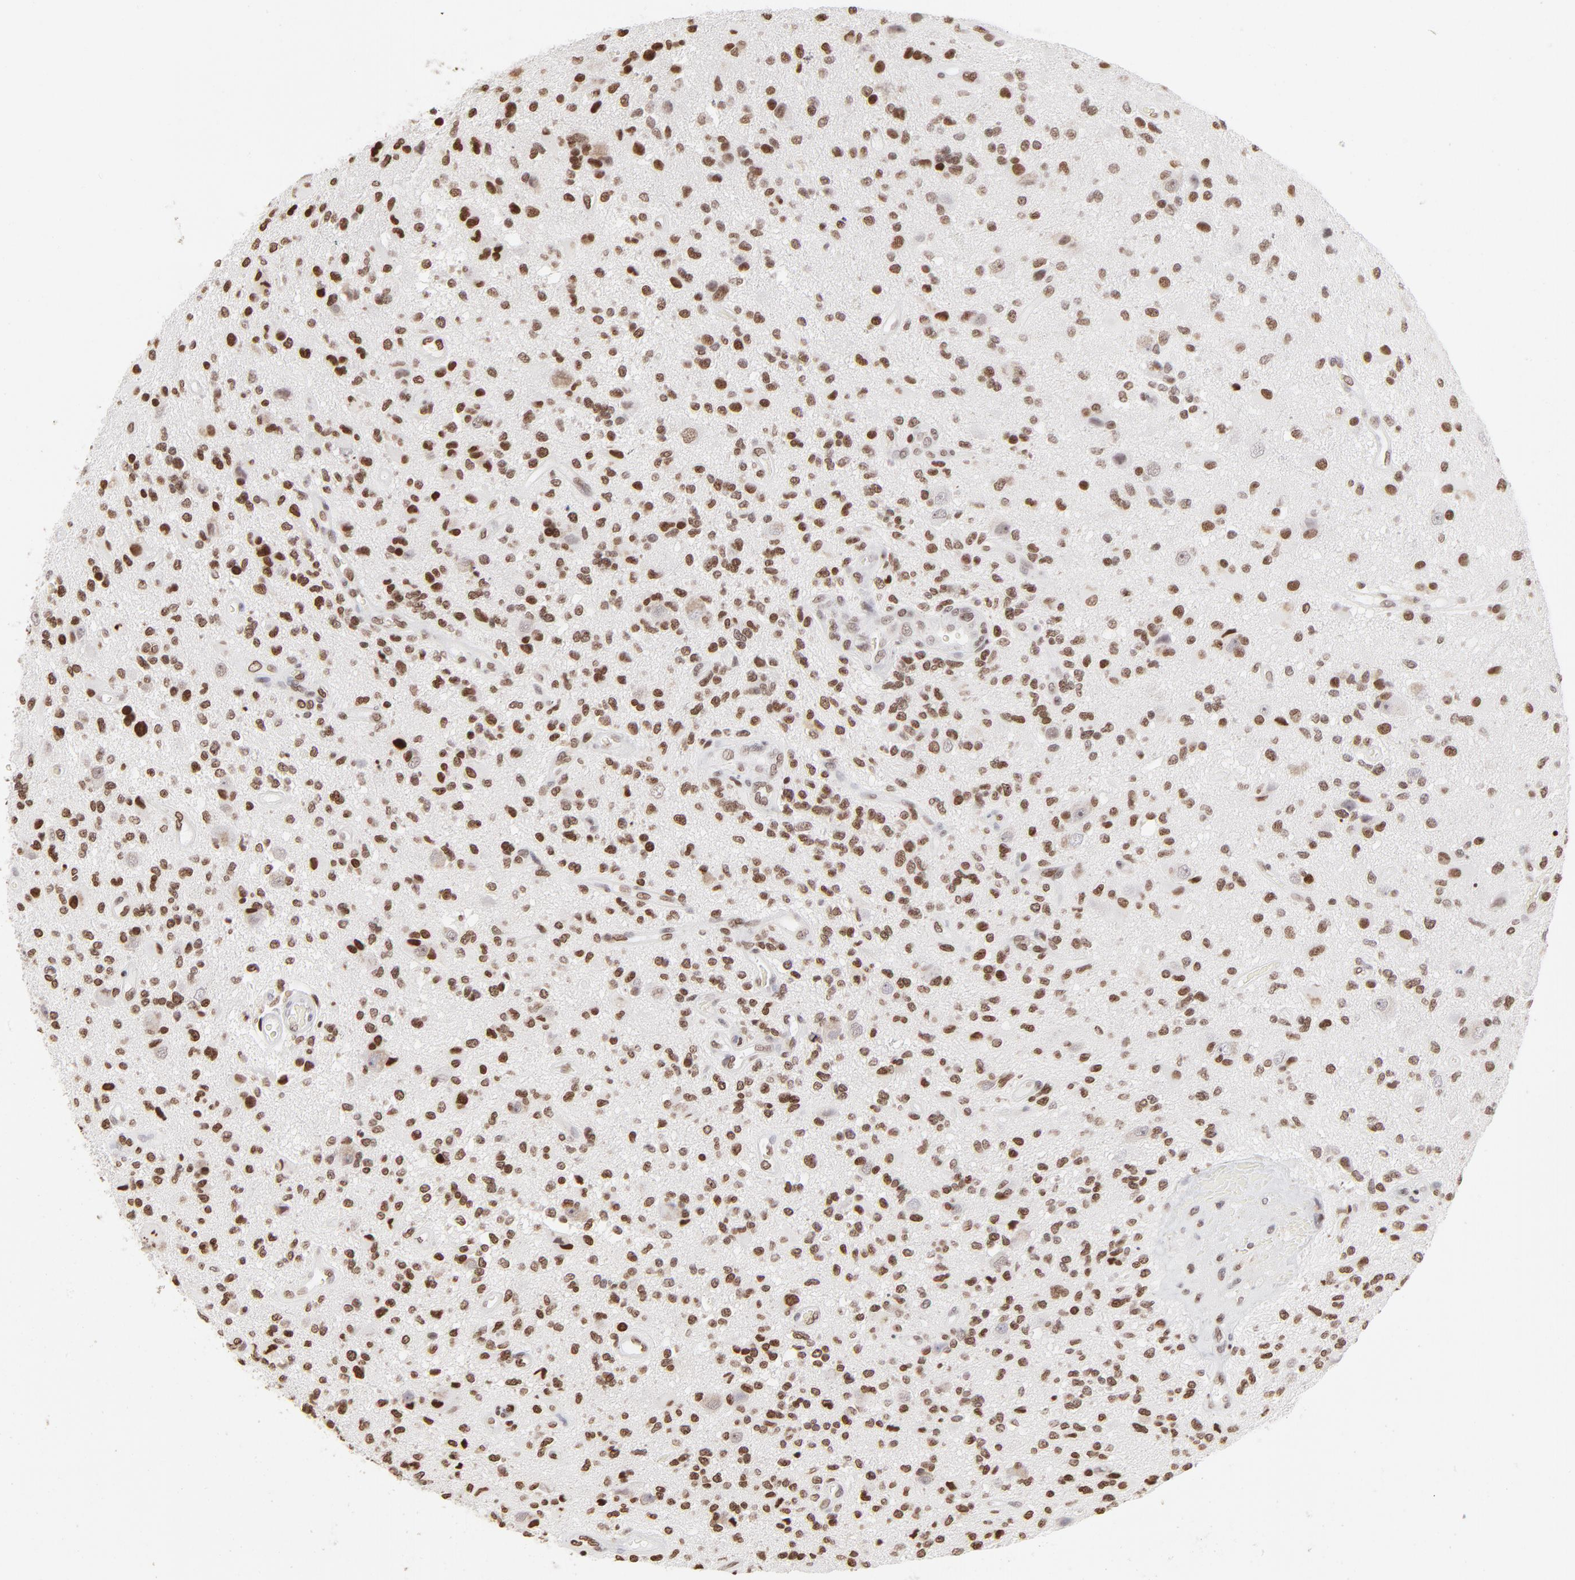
{"staining": {"intensity": "strong", "quantity": "25%-75%", "location": "nuclear"}, "tissue": "glioma", "cell_type": "Tumor cells", "image_type": "cancer", "snomed": [{"axis": "morphology", "description": "Normal tissue, NOS"}, {"axis": "morphology", "description": "Glioma, malignant, High grade"}, {"axis": "topography", "description": "Cerebral cortex"}], "caption": "Immunohistochemical staining of glioma exhibits strong nuclear protein expression in about 25%-75% of tumor cells. (IHC, brightfield microscopy, high magnification).", "gene": "PARP1", "patient": {"sex": "male", "age": 75}}